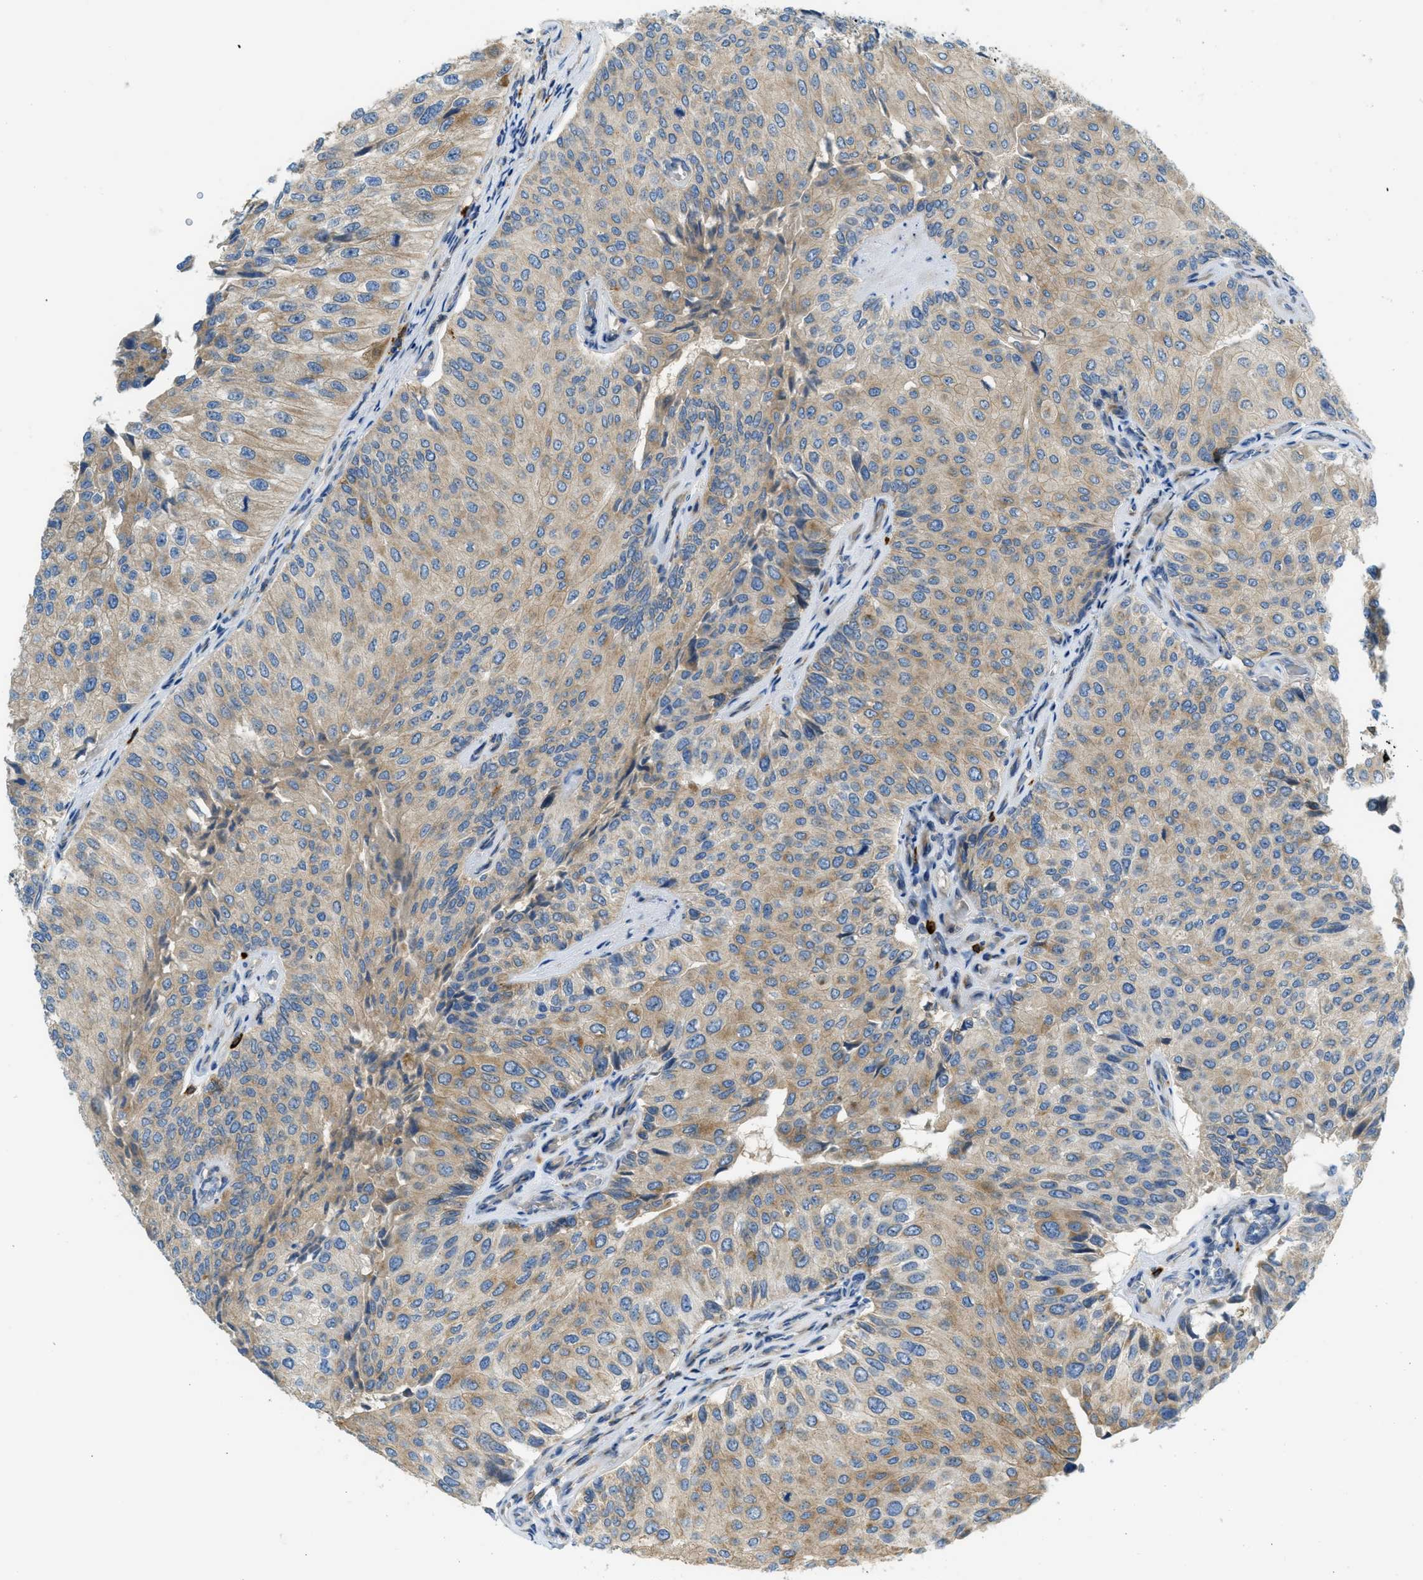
{"staining": {"intensity": "weak", "quantity": ">75%", "location": "cytoplasmic/membranous"}, "tissue": "urothelial cancer", "cell_type": "Tumor cells", "image_type": "cancer", "snomed": [{"axis": "morphology", "description": "Urothelial carcinoma, High grade"}, {"axis": "topography", "description": "Kidney"}, {"axis": "topography", "description": "Urinary bladder"}], "caption": "There is low levels of weak cytoplasmic/membranous staining in tumor cells of urothelial cancer, as demonstrated by immunohistochemical staining (brown color).", "gene": "RFFL", "patient": {"sex": "male", "age": 77}}